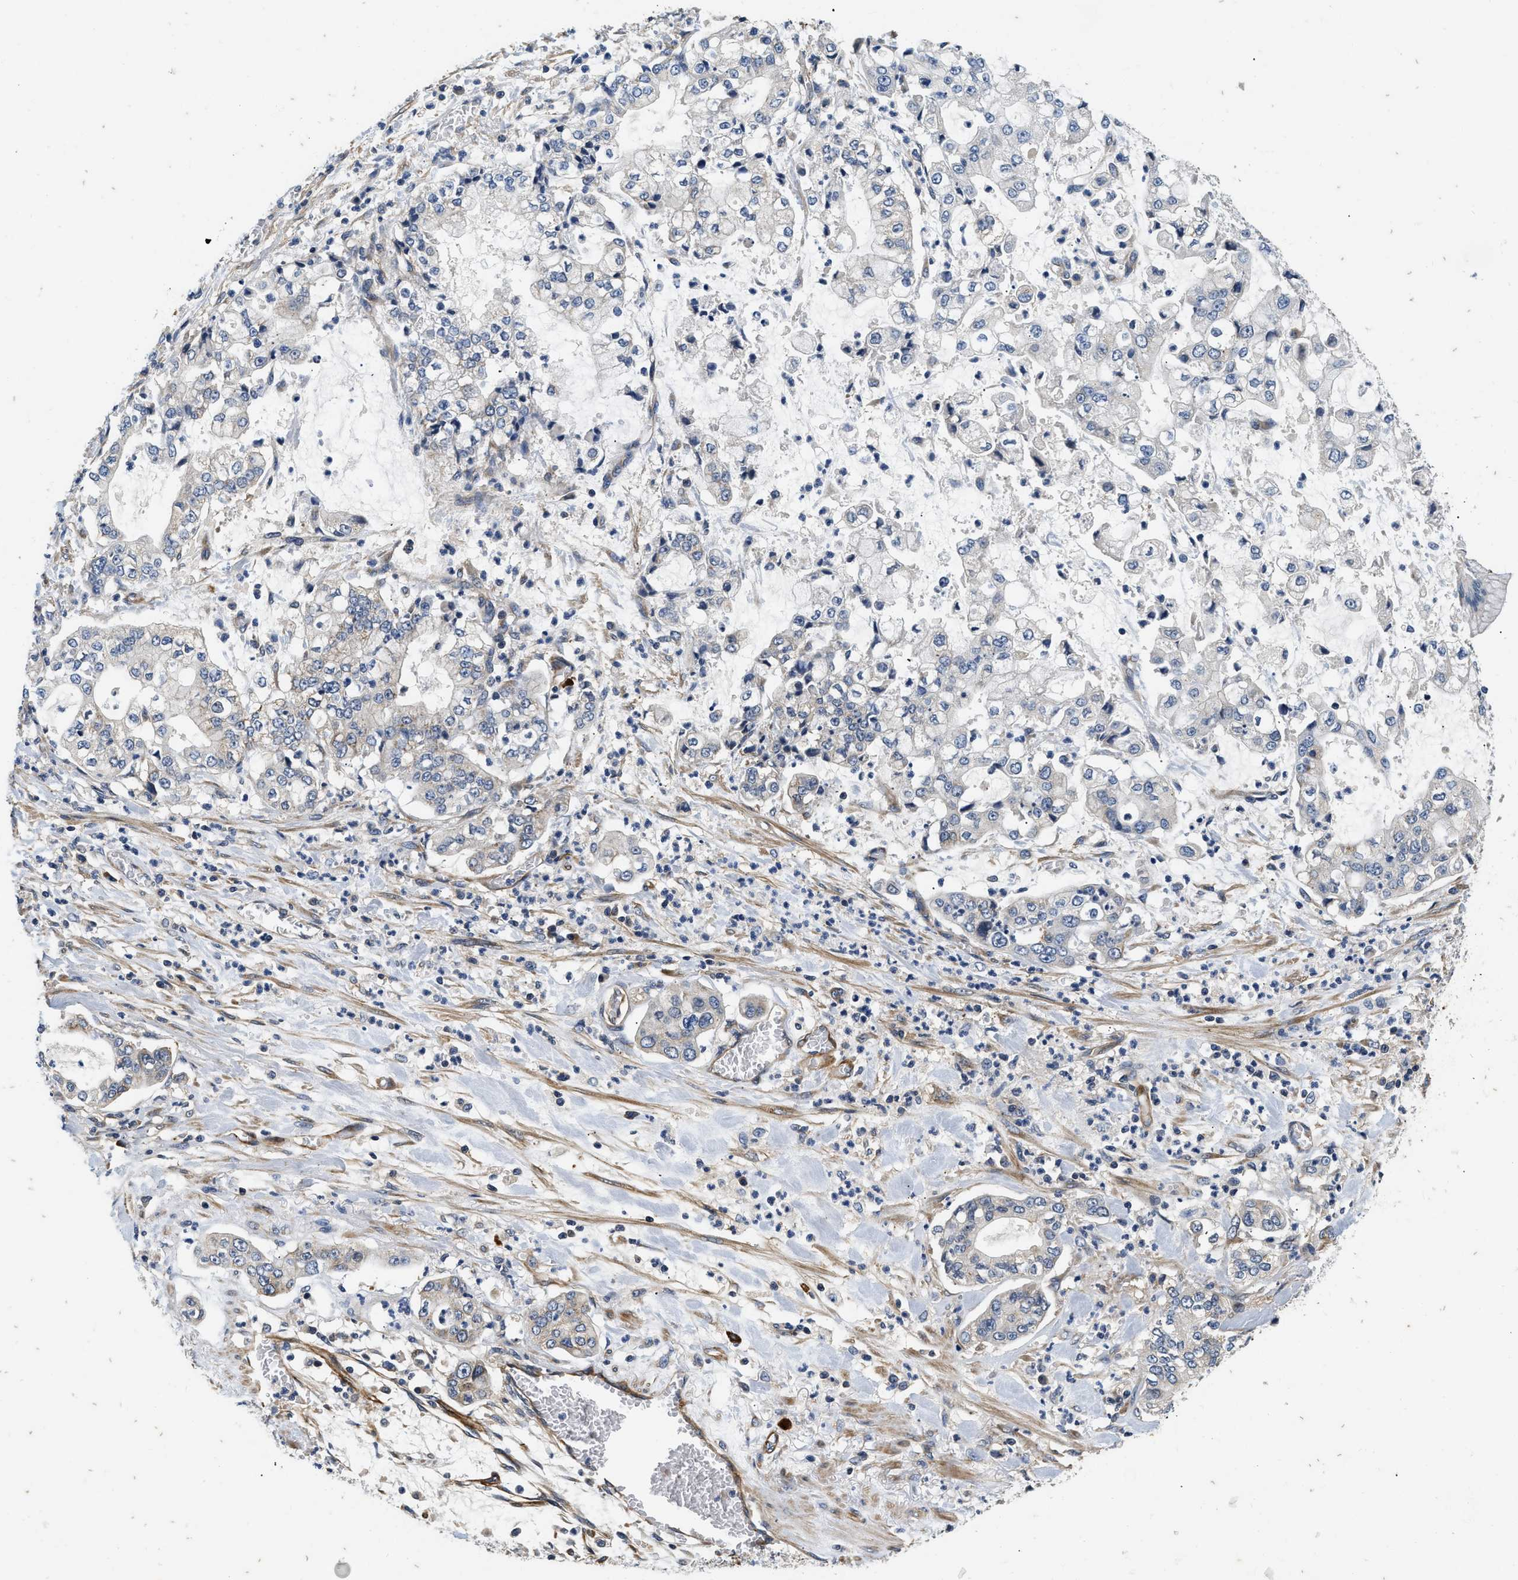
{"staining": {"intensity": "negative", "quantity": "none", "location": "none"}, "tissue": "stomach cancer", "cell_type": "Tumor cells", "image_type": "cancer", "snomed": [{"axis": "morphology", "description": "Adenocarcinoma, NOS"}, {"axis": "topography", "description": "Stomach"}], "caption": "Image shows no significant protein expression in tumor cells of stomach adenocarcinoma.", "gene": "NME6", "patient": {"sex": "male", "age": 76}}